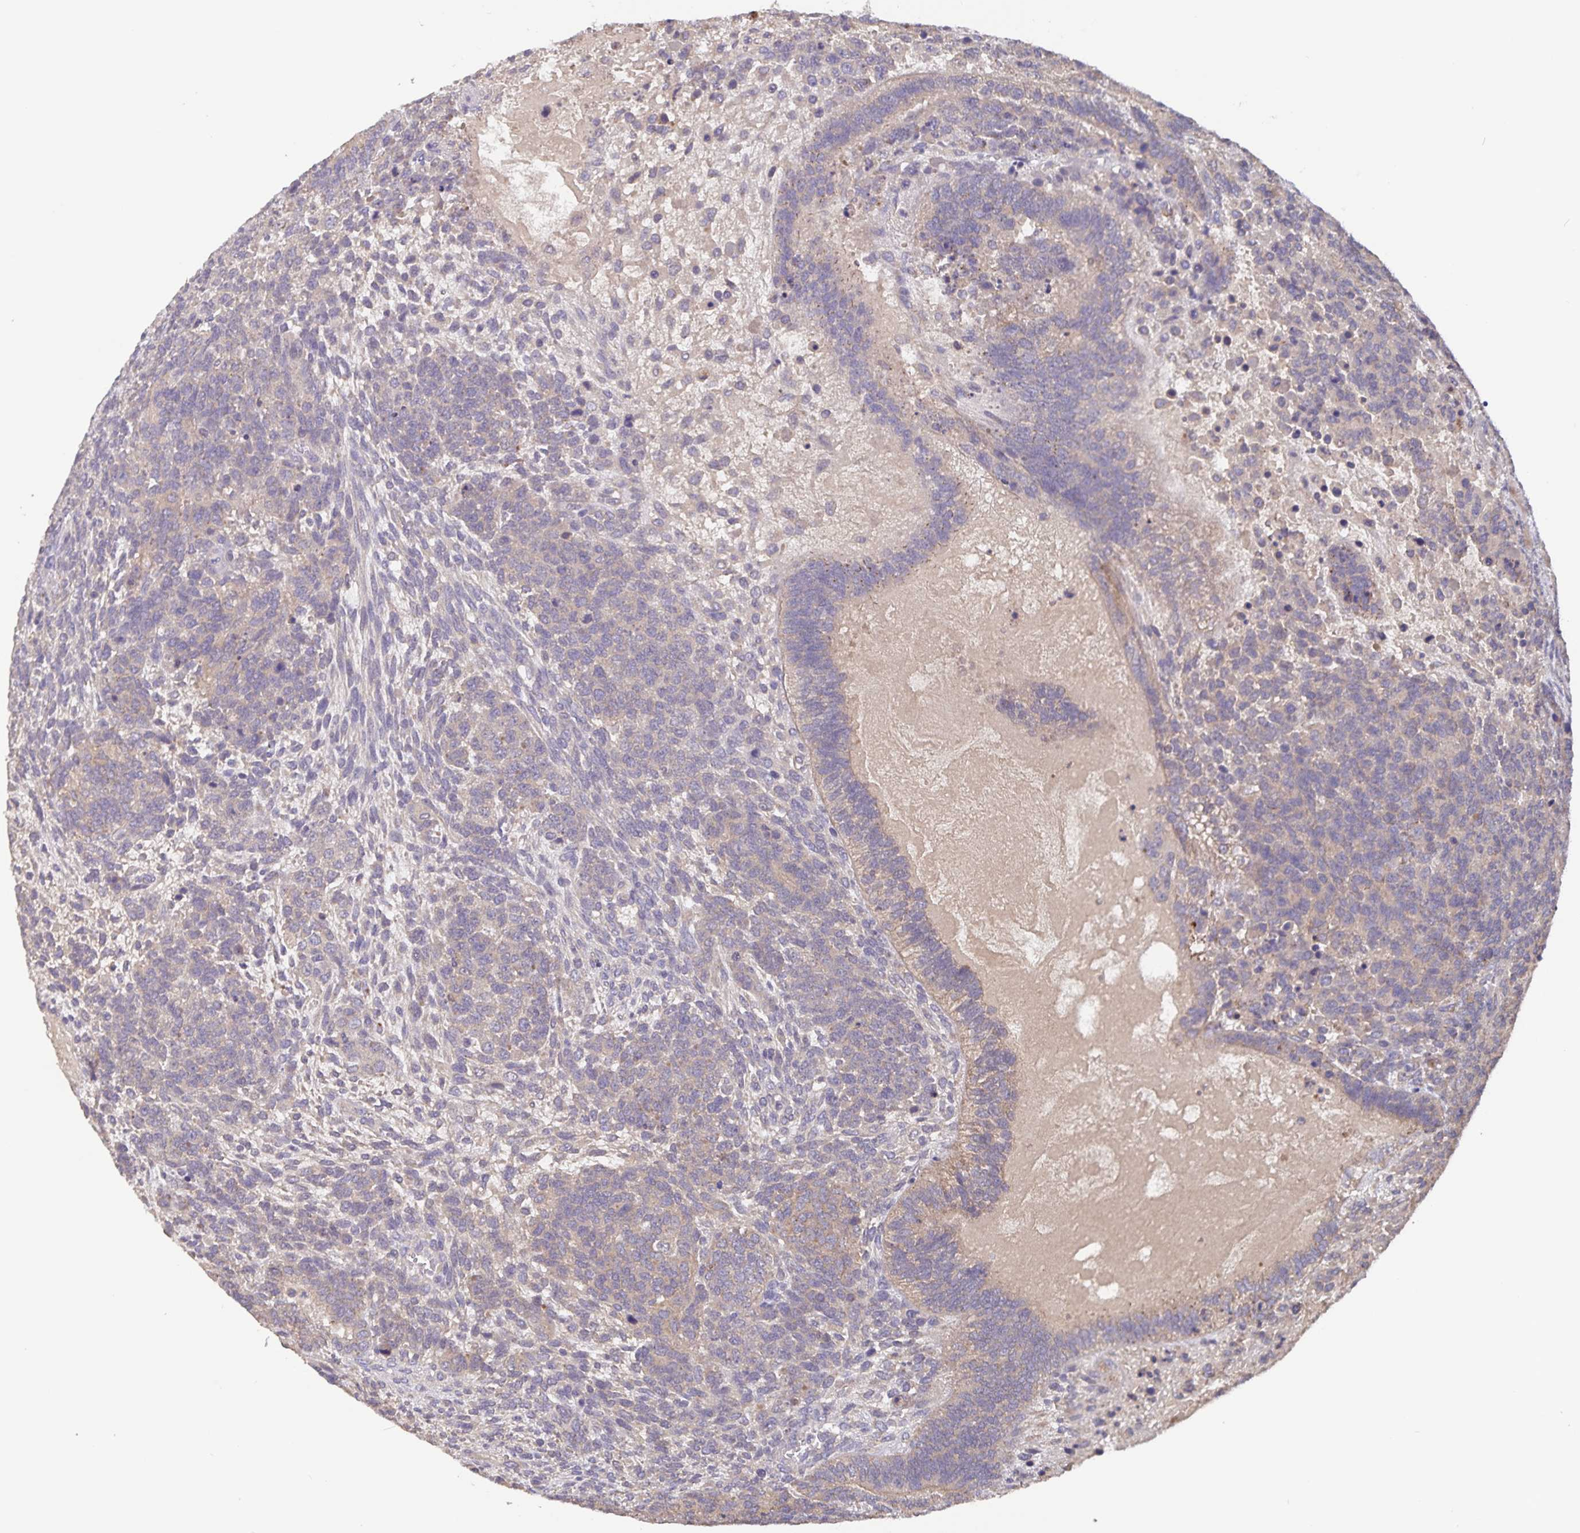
{"staining": {"intensity": "weak", "quantity": "<25%", "location": "cytoplasmic/membranous"}, "tissue": "testis cancer", "cell_type": "Tumor cells", "image_type": "cancer", "snomed": [{"axis": "morphology", "description": "Normal tissue, NOS"}, {"axis": "morphology", "description": "Carcinoma, Embryonal, NOS"}, {"axis": "topography", "description": "Testis"}, {"axis": "topography", "description": "Epididymis"}], "caption": "Histopathology image shows no significant protein positivity in tumor cells of testis embryonal carcinoma. Brightfield microscopy of immunohistochemistry (IHC) stained with DAB (brown) and hematoxylin (blue), captured at high magnification.", "gene": "FBXL16", "patient": {"sex": "male", "age": 23}}